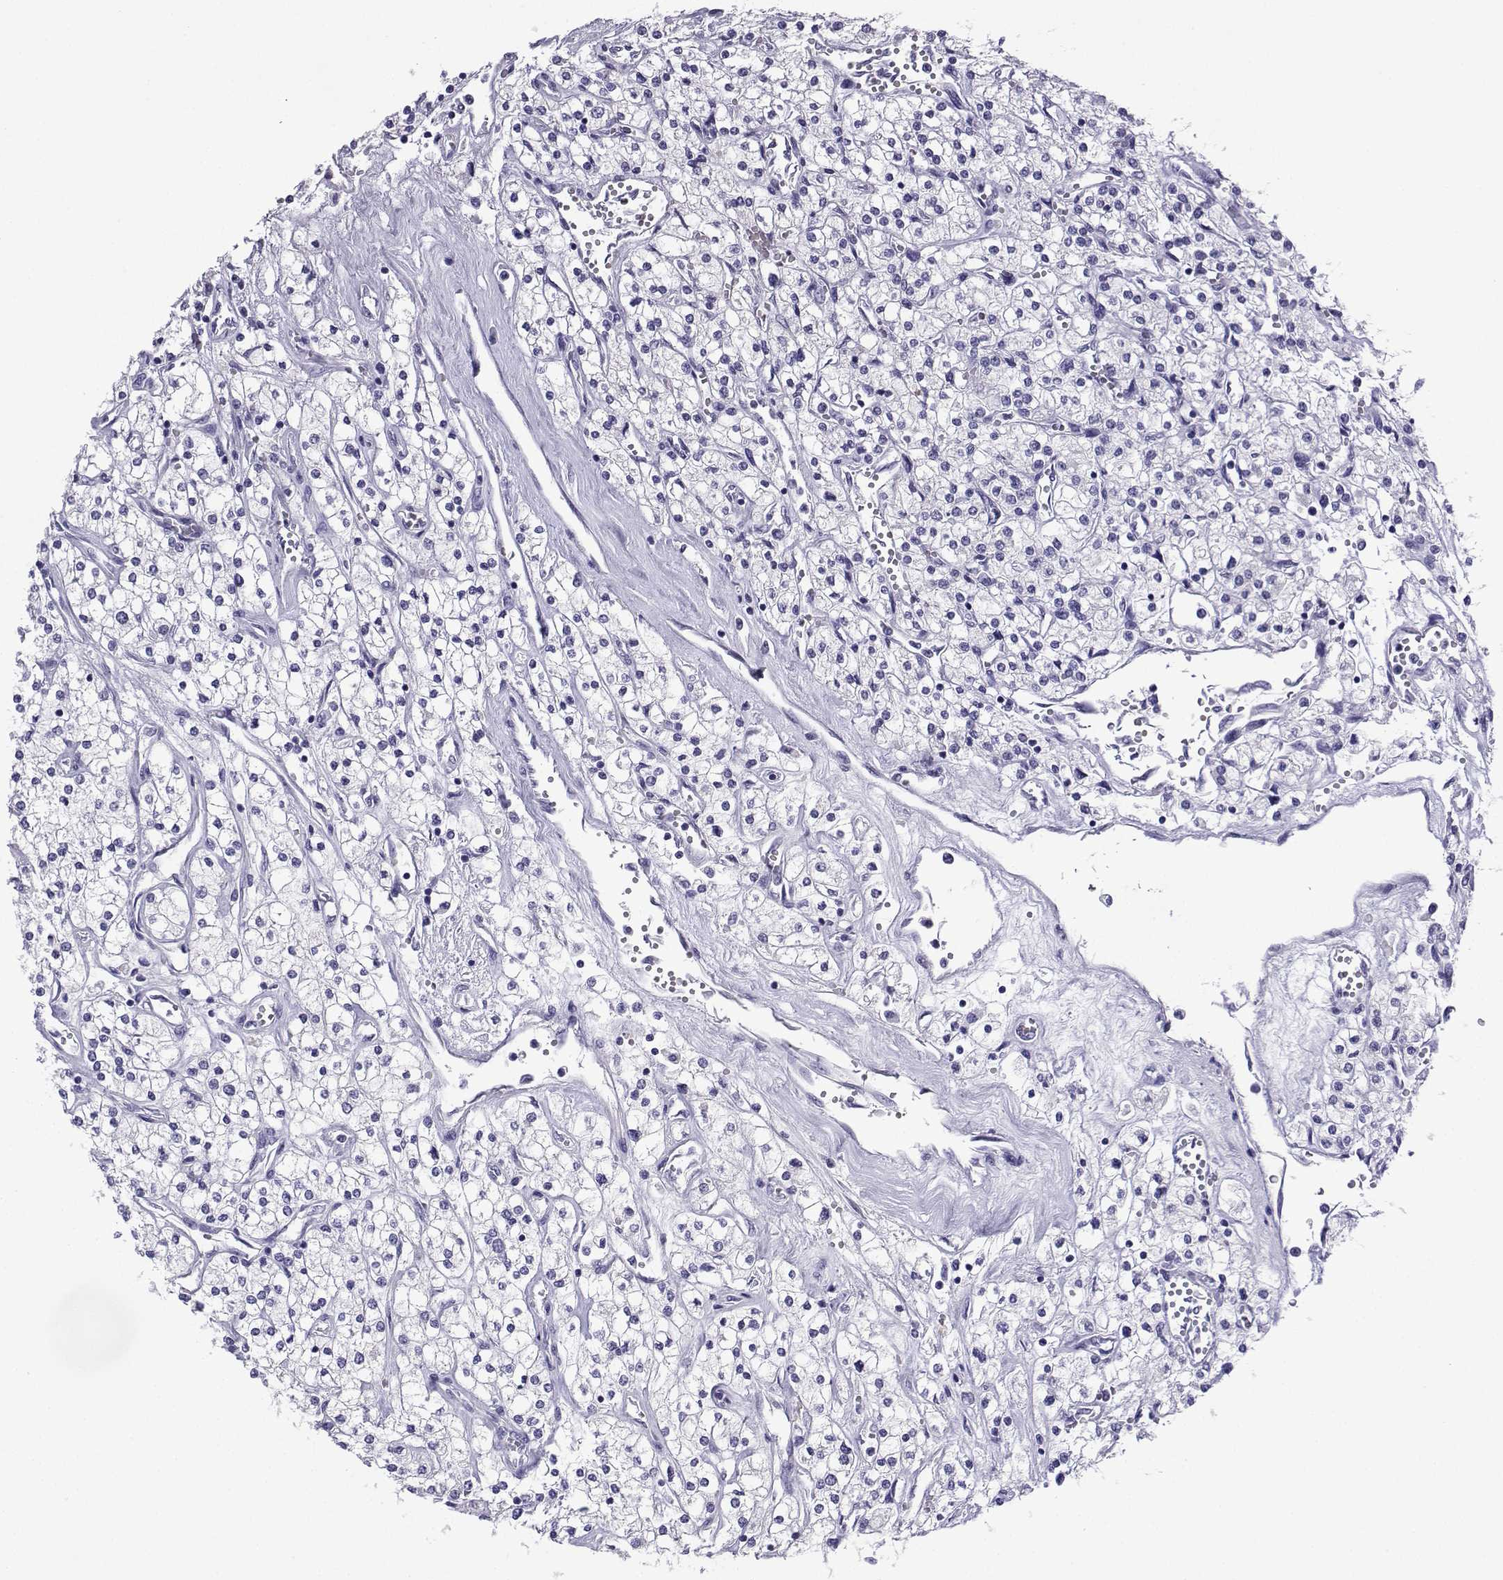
{"staining": {"intensity": "negative", "quantity": "none", "location": "none"}, "tissue": "renal cancer", "cell_type": "Tumor cells", "image_type": "cancer", "snomed": [{"axis": "morphology", "description": "Adenocarcinoma, NOS"}, {"axis": "topography", "description": "Kidney"}], "caption": "IHC of renal cancer demonstrates no expression in tumor cells. Nuclei are stained in blue.", "gene": "TRIM46", "patient": {"sex": "male", "age": 80}}